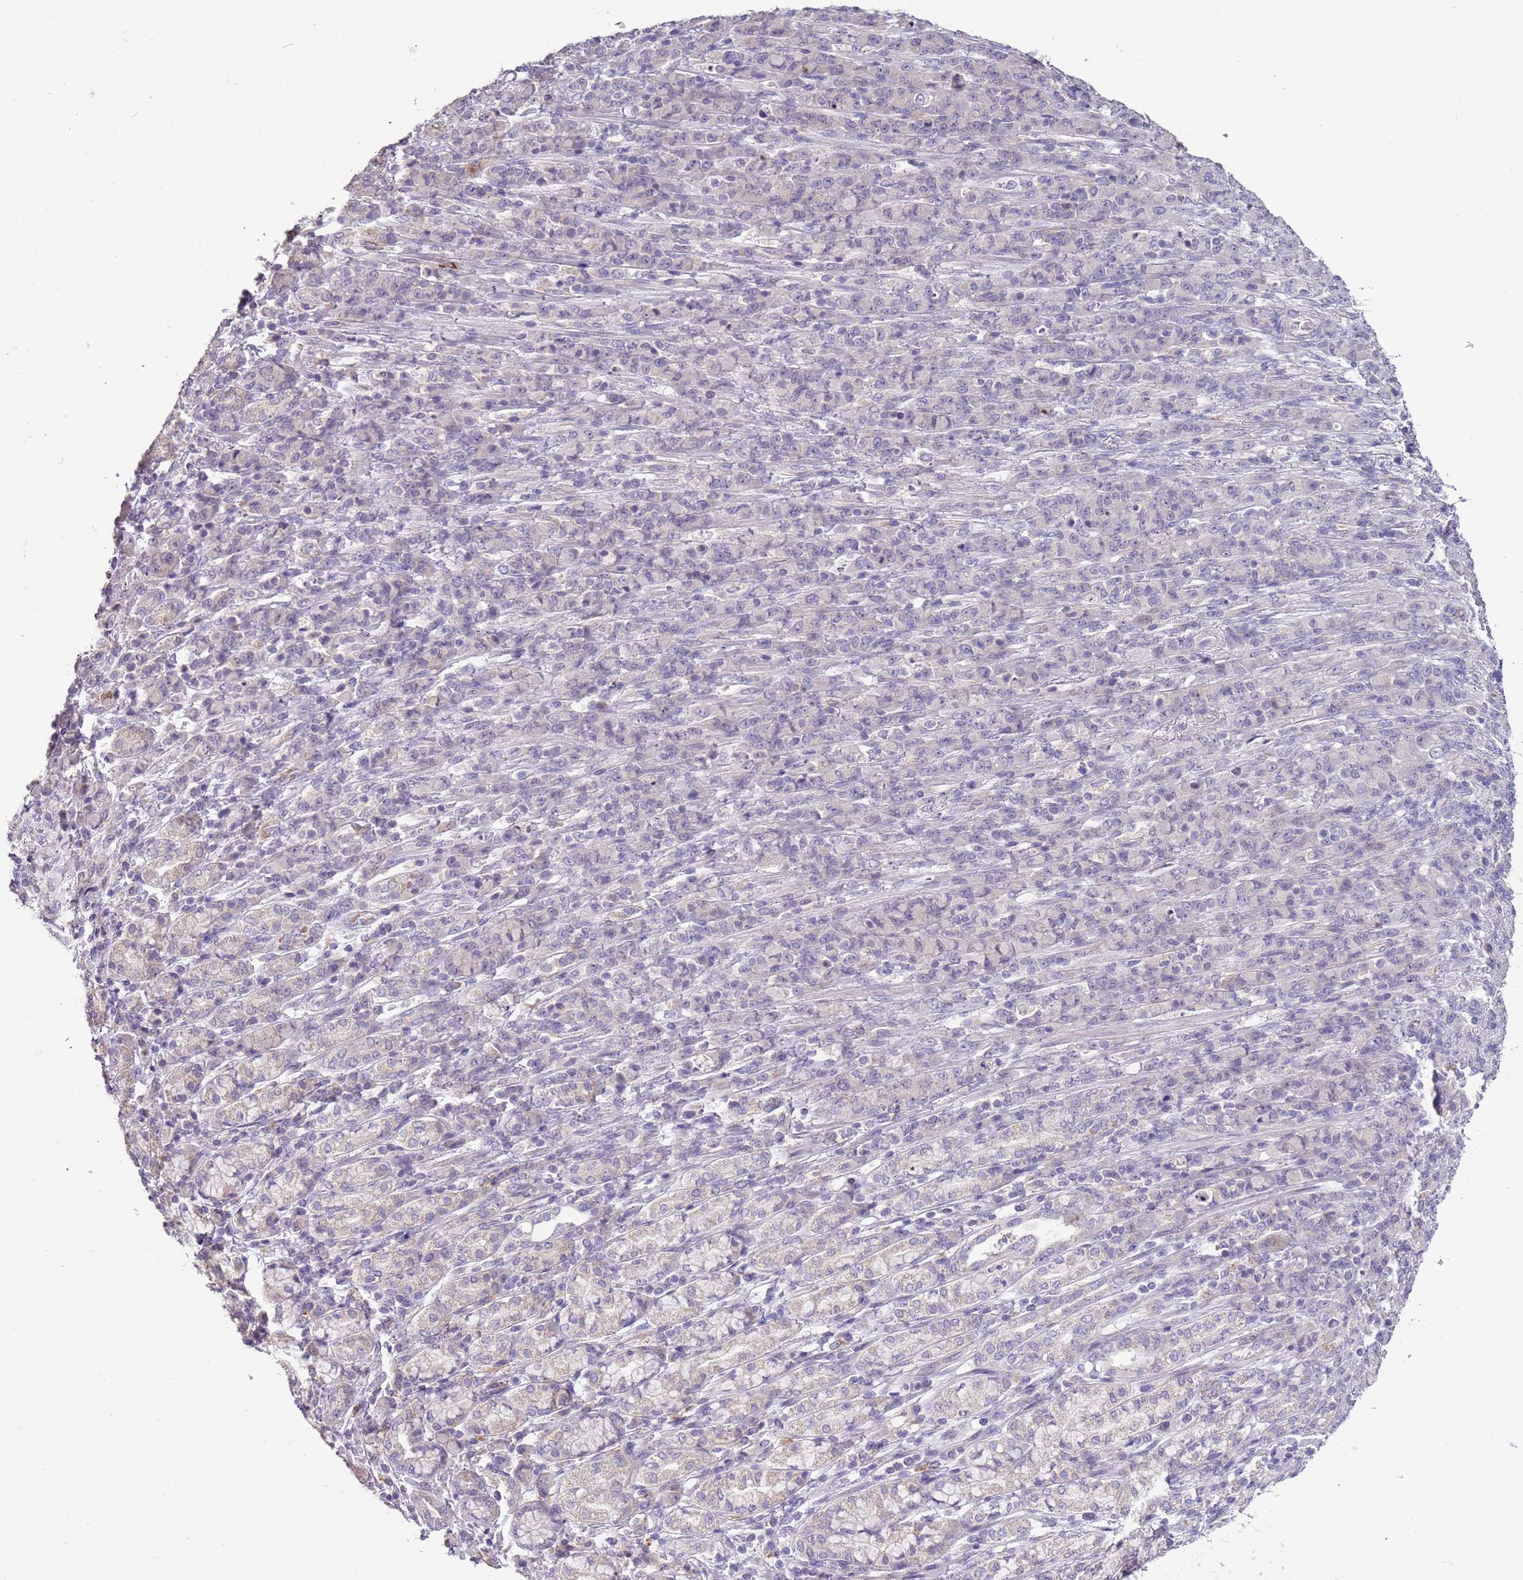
{"staining": {"intensity": "negative", "quantity": "none", "location": "none"}, "tissue": "stomach cancer", "cell_type": "Tumor cells", "image_type": "cancer", "snomed": [{"axis": "morphology", "description": "Normal tissue, NOS"}, {"axis": "morphology", "description": "Adenocarcinoma, NOS"}, {"axis": "topography", "description": "Stomach"}], "caption": "A high-resolution photomicrograph shows immunohistochemistry (IHC) staining of stomach cancer (adenocarcinoma), which demonstrates no significant positivity in tumor cells.", "gene": "SCAMP5", "patient": {"sex": "female", "age": 79}}